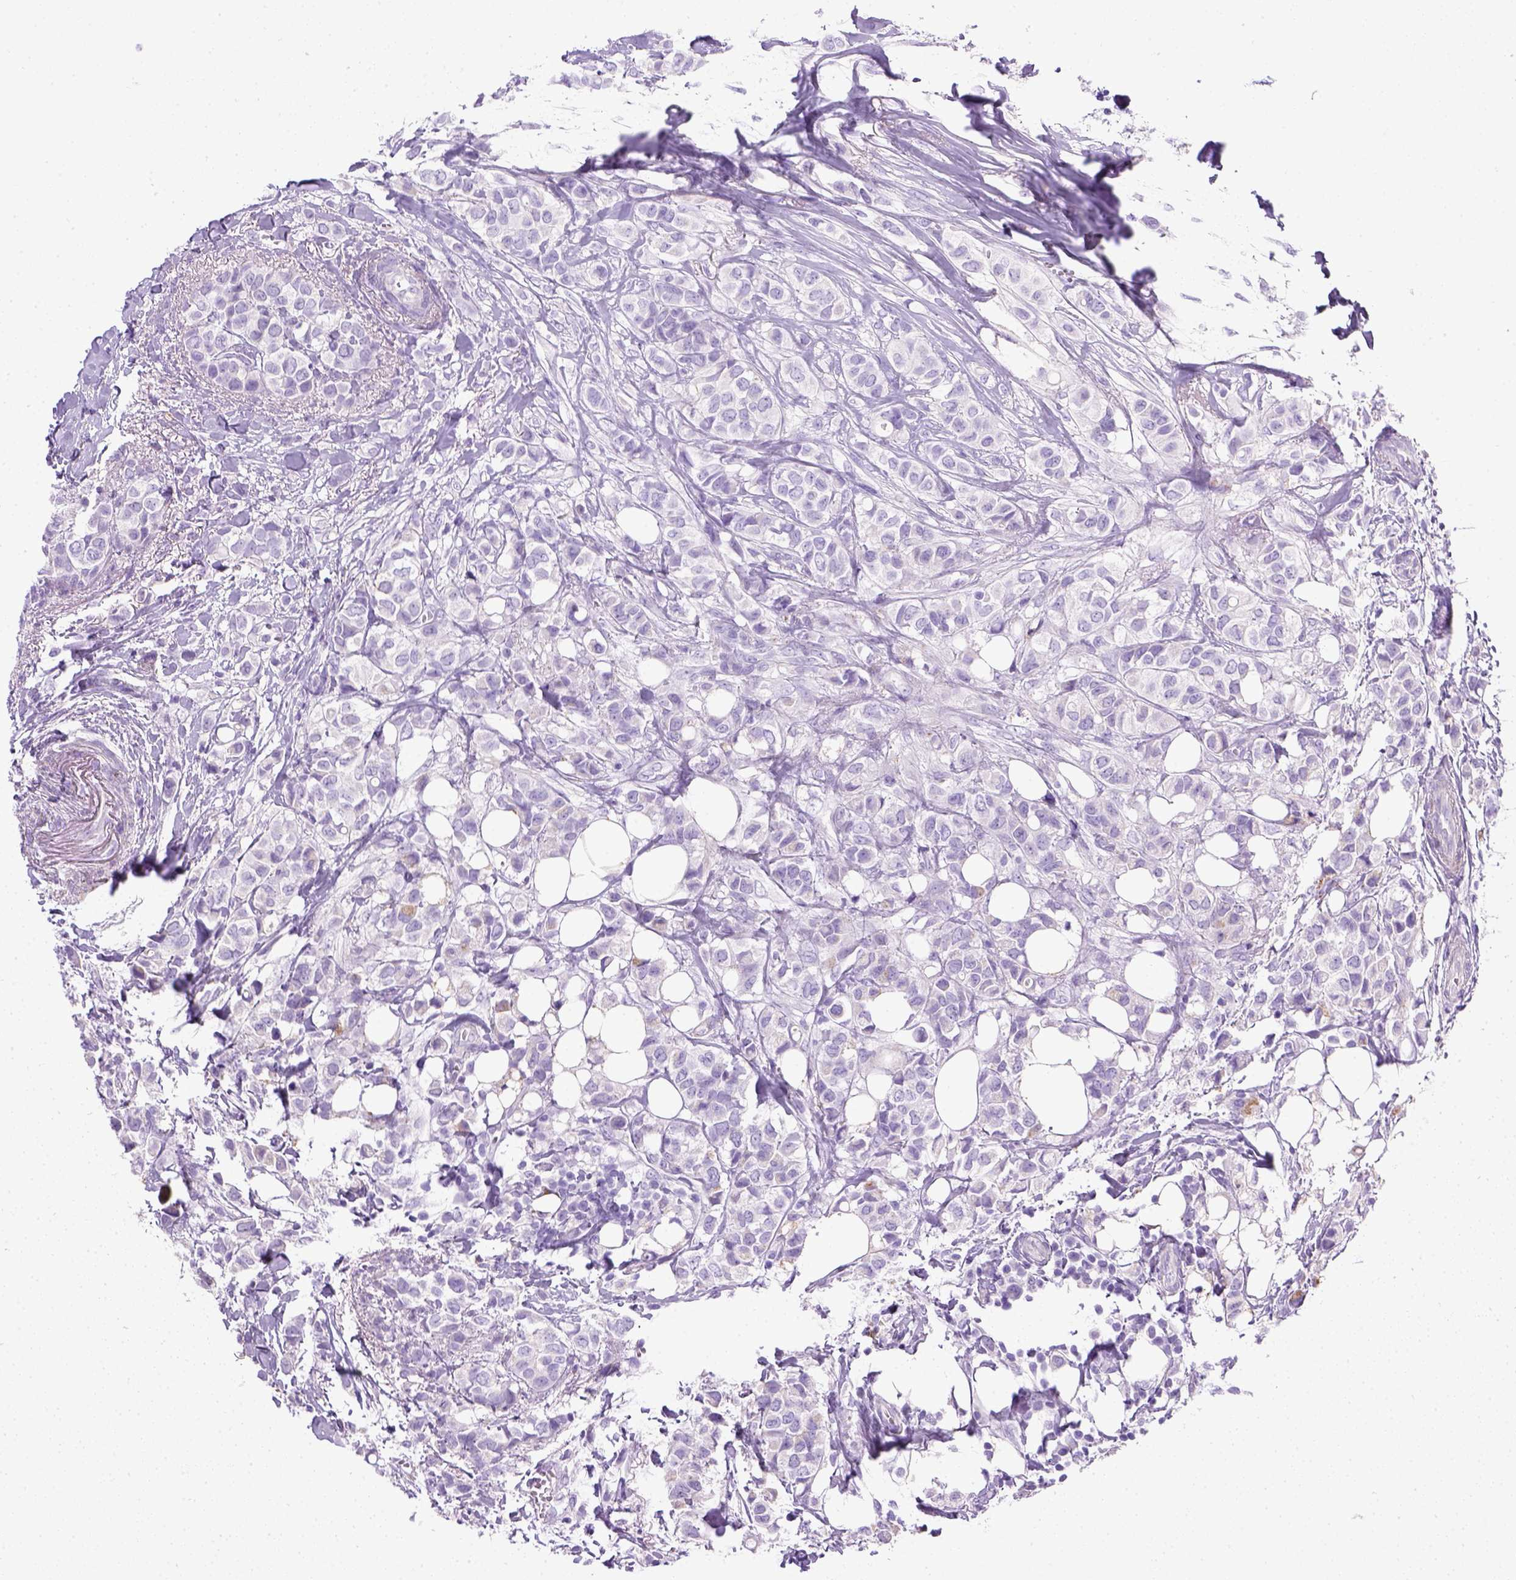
{"staining": {"intensity": "negative", "quantity": "none", "location": "none"}, "tissue": "breast cancer", "cell_type": "Tumor cells", "image_type": "cancer", "snomed": [{"axis": "morphology", "description": "Duct carcinoma"}, {"axis": "topography", "description": "Breast"}], "caption": "A histopathology image of breast cancer stained for a protein shows no brown staining in tumor cells. The staining was performed using DAB (3,3'-diaminobenzidine) to visualize the protein expression in brown, while the nuclei were stained in blue with hematoxylin (Magnification: 20x).", "gene": "KRT71", "patient": {"sex": "female", "age": 85}}